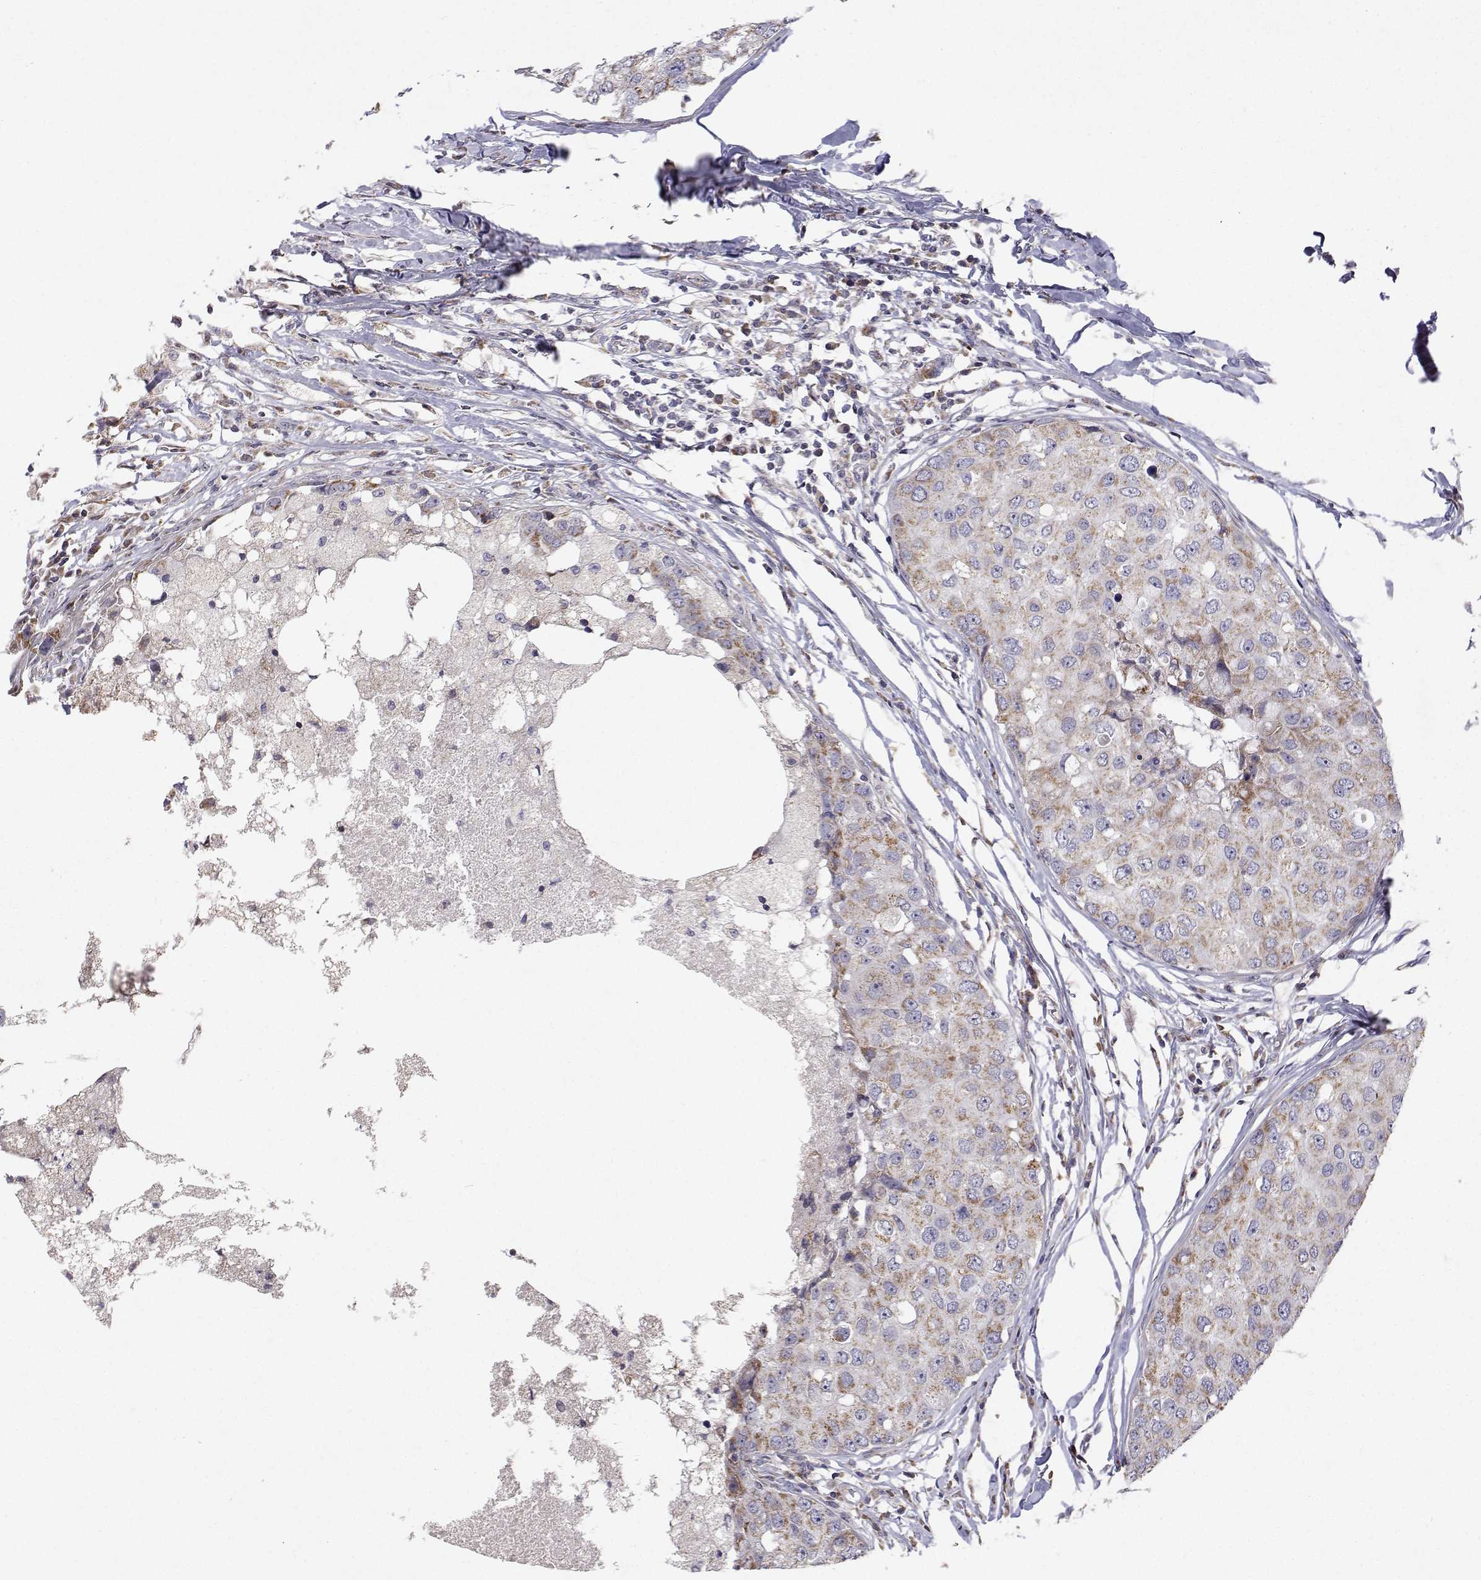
{"staining": {"intensity": "weak", "quantity": "25%-75%", "location": "cytoplasmic/membranous"}, "tissue": "breast cancer", "cell_type": "Tumor cells", "image_type": "cancer", "snomed": [{"axis": "morphology", "description": "Duct carcinoma"}, {"axis": "topography", "description": "Breast"}], "caption": "Human invasive ductal carcinoma (breast) stained with a protein marker displays weak staining in tumor cells.", "gene": "MRPL3", "patient": {"sex": "female", "age": 27}}